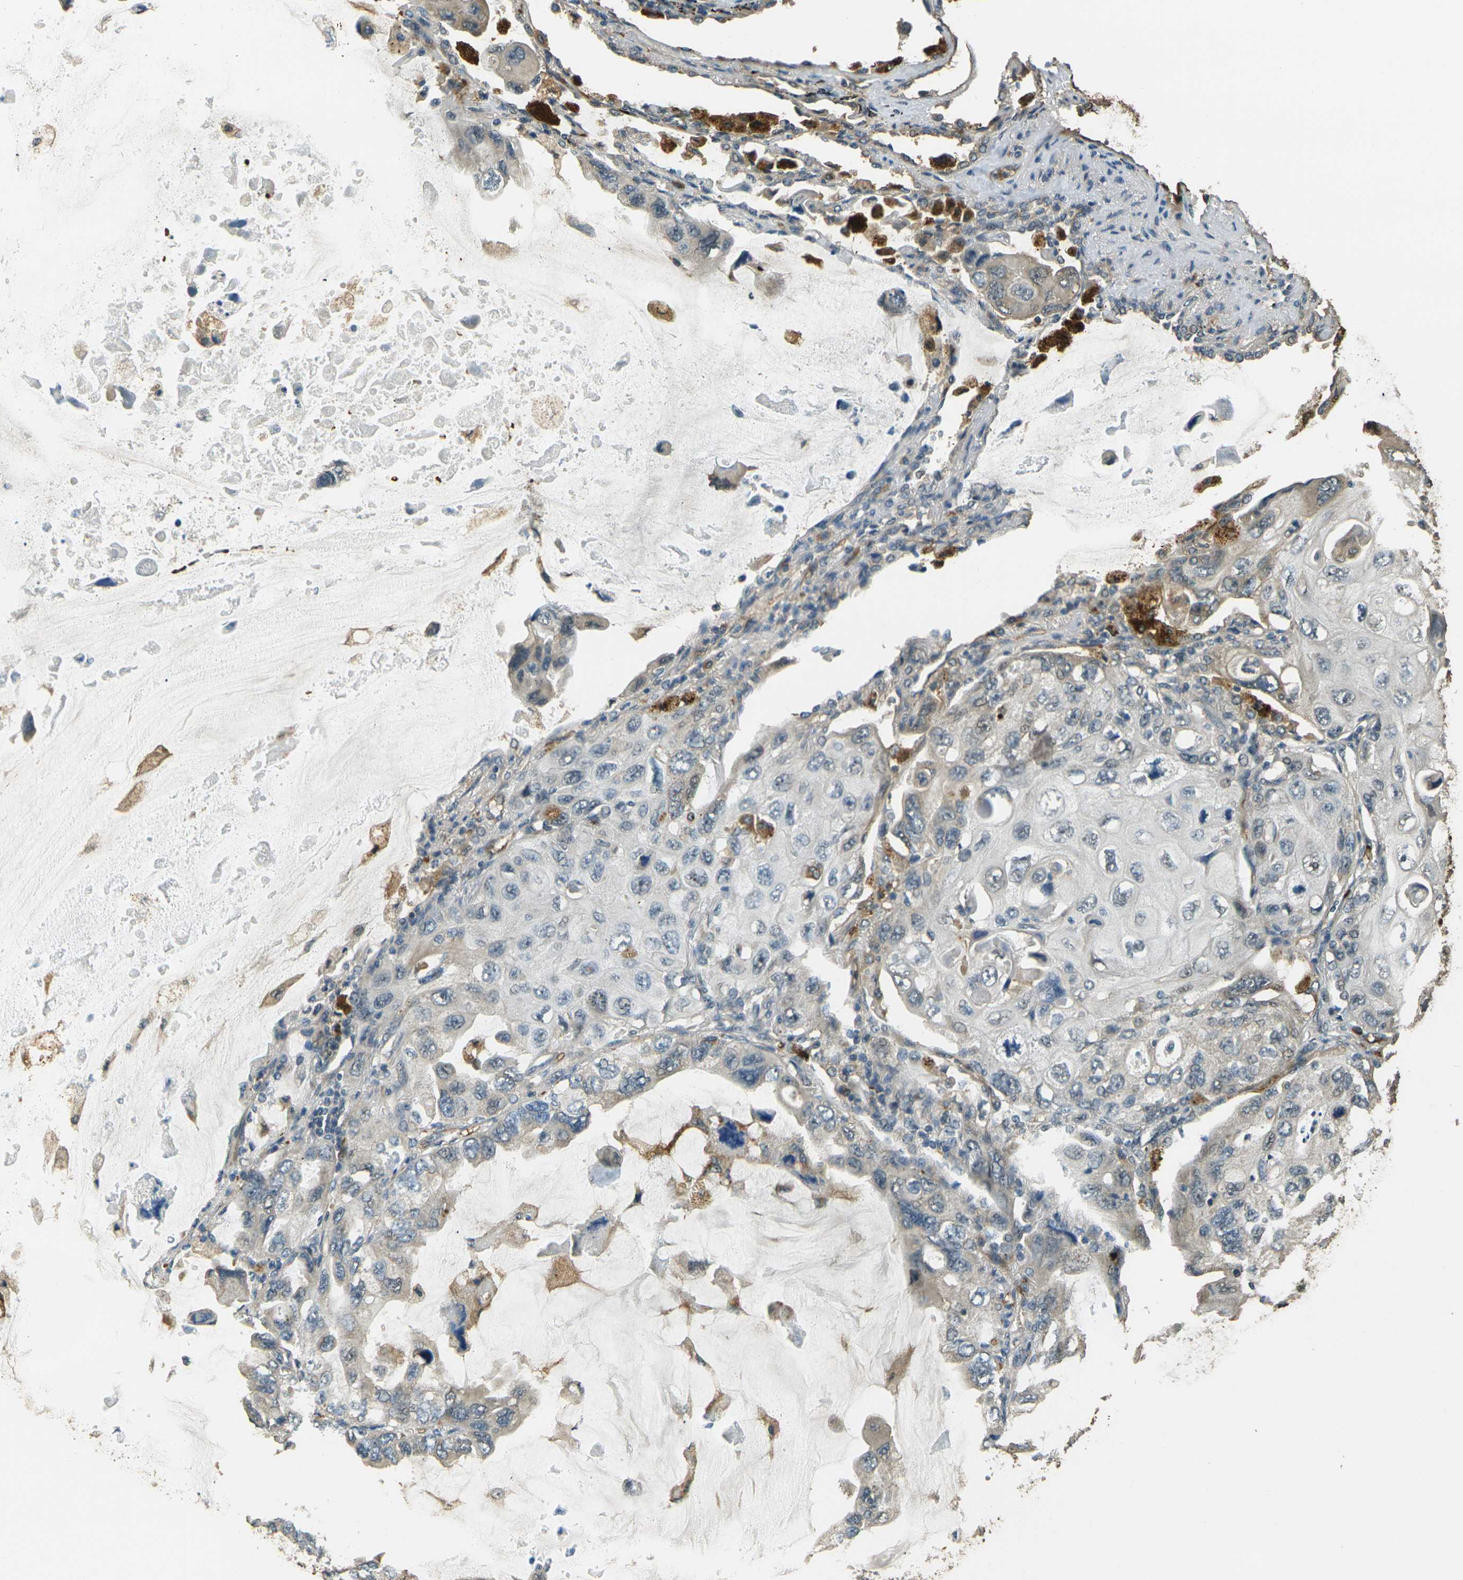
{"staining": {"intensity": "weak", "quantity": "25%-75%", "location": "cytoplasmic/membranous"}, "tissue": "lung cancer", "cell_type": "Tumor cells", "image_type": "cancer", "snomed": [{"axis": "morphology", "description": "Squamous cell carcinoma, NOS"}, {"axis": "topography", "description": "Lung"}], "caption": "A photomicrograph of lung cancer stained for a protein demonstrates weak cytoplasmic/membranous brown staining in tumor cells. Immunohistochemistry stains the protein of interest in brown and the nuclei are stained blue.", "gene": "TOR1A", "patient": {"sex": "female", "age": 73}}